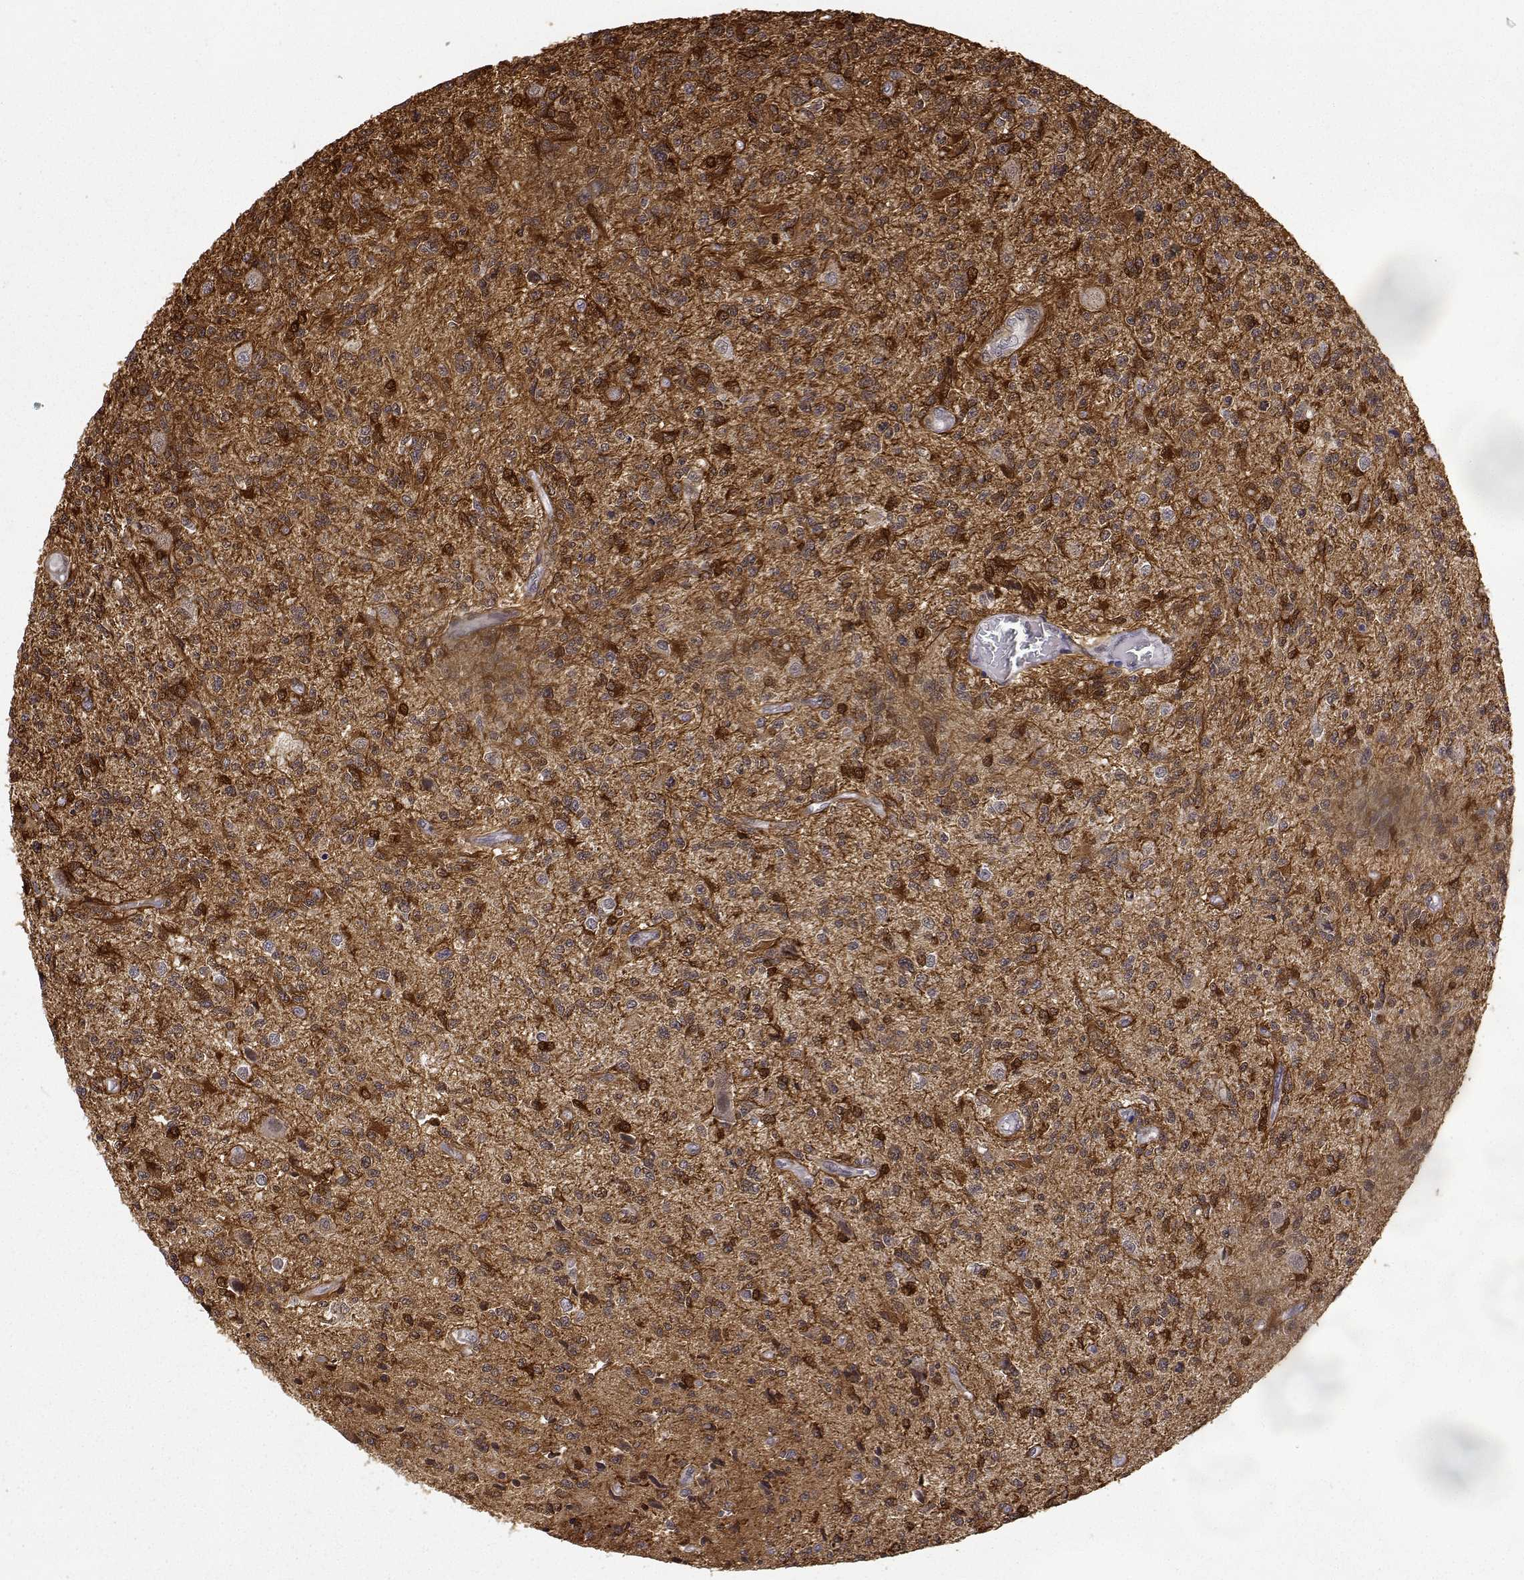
{"staining": {"intensity": "moderate", "quantity": ">75%", "location": "cytoplasmic/membranous"}, "tissue": "glioma", "cell_type": "Tumor cells", "image_type": "cancer", "snomed": [{"axis": "morphology", "description": "Glioma, malignant, High grade"}, {"axis": "topography", "description": "Brain"}], "caption": "A histopathology image of high-grade glioma (malignant) stained for a protein demonstrates moderate cytoplasmic/membranous brown staining in tumor cells. (brown staining indicates protein expression, while blue staining denotes nuclei).", "gene": "PHGDH", "patient": {"sex": "male", "age": 56}}